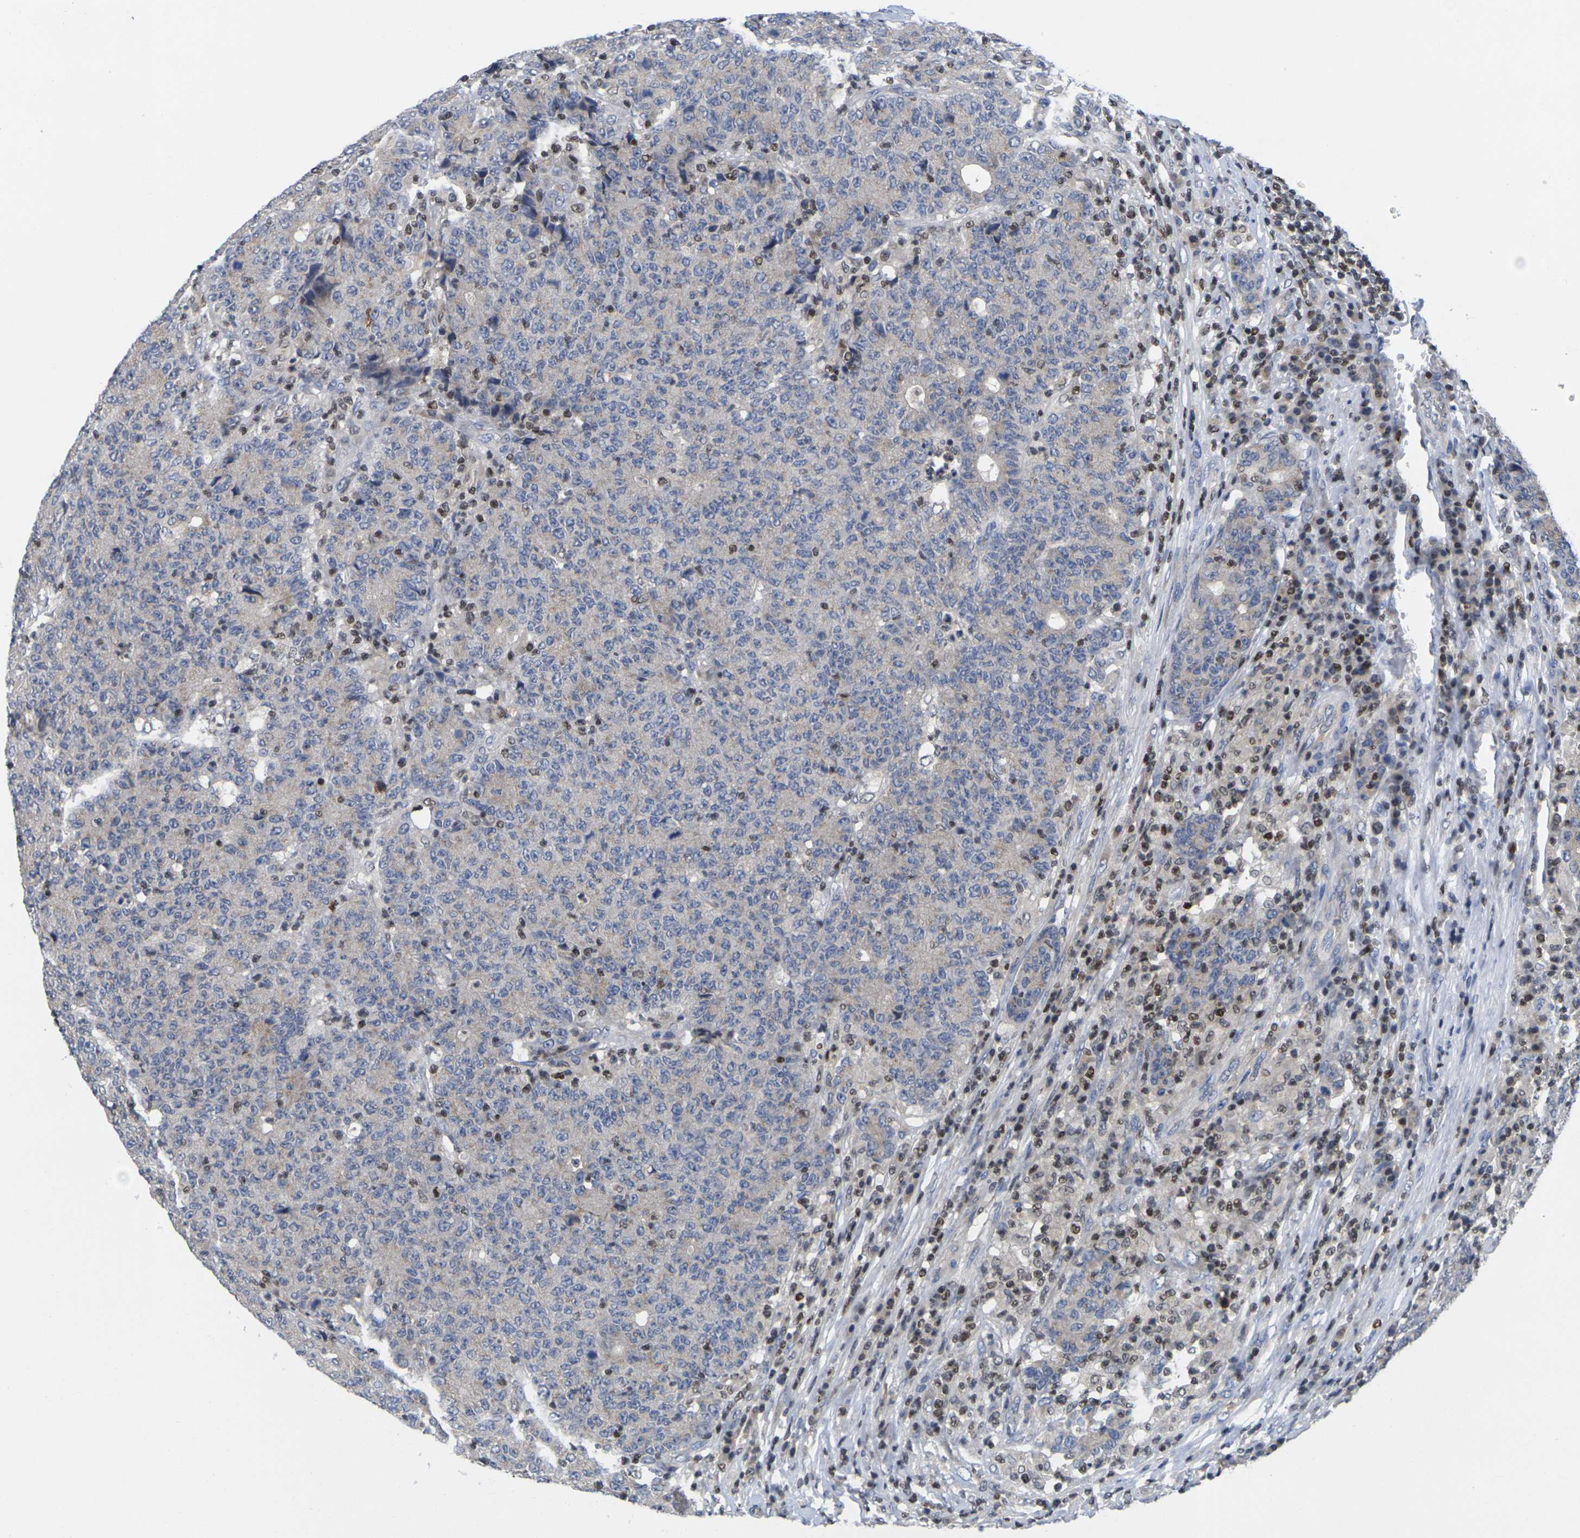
{"staining": {"intensity": "negative", "quantity": "none", "location": "none"}, "tissue": "colorectal cancer", "cell_type": "Tumor cells", "image_type": "cancer", "snomed": [{"axis": "morphology", "description": "Normal tissue, NOS"}, {"axis": "morphology", "description": "Adenocarcinoma, NOS"}, {"axis": "topography", "description": "Colon"}], "caption": "A high-resolution histopathology image shows immunohistochemistry staining of colorectal cancer, which reveals no significant staining in tumor cells.", "gene": "IKZF1", "patient": {"sex": "female", "age": 75}}